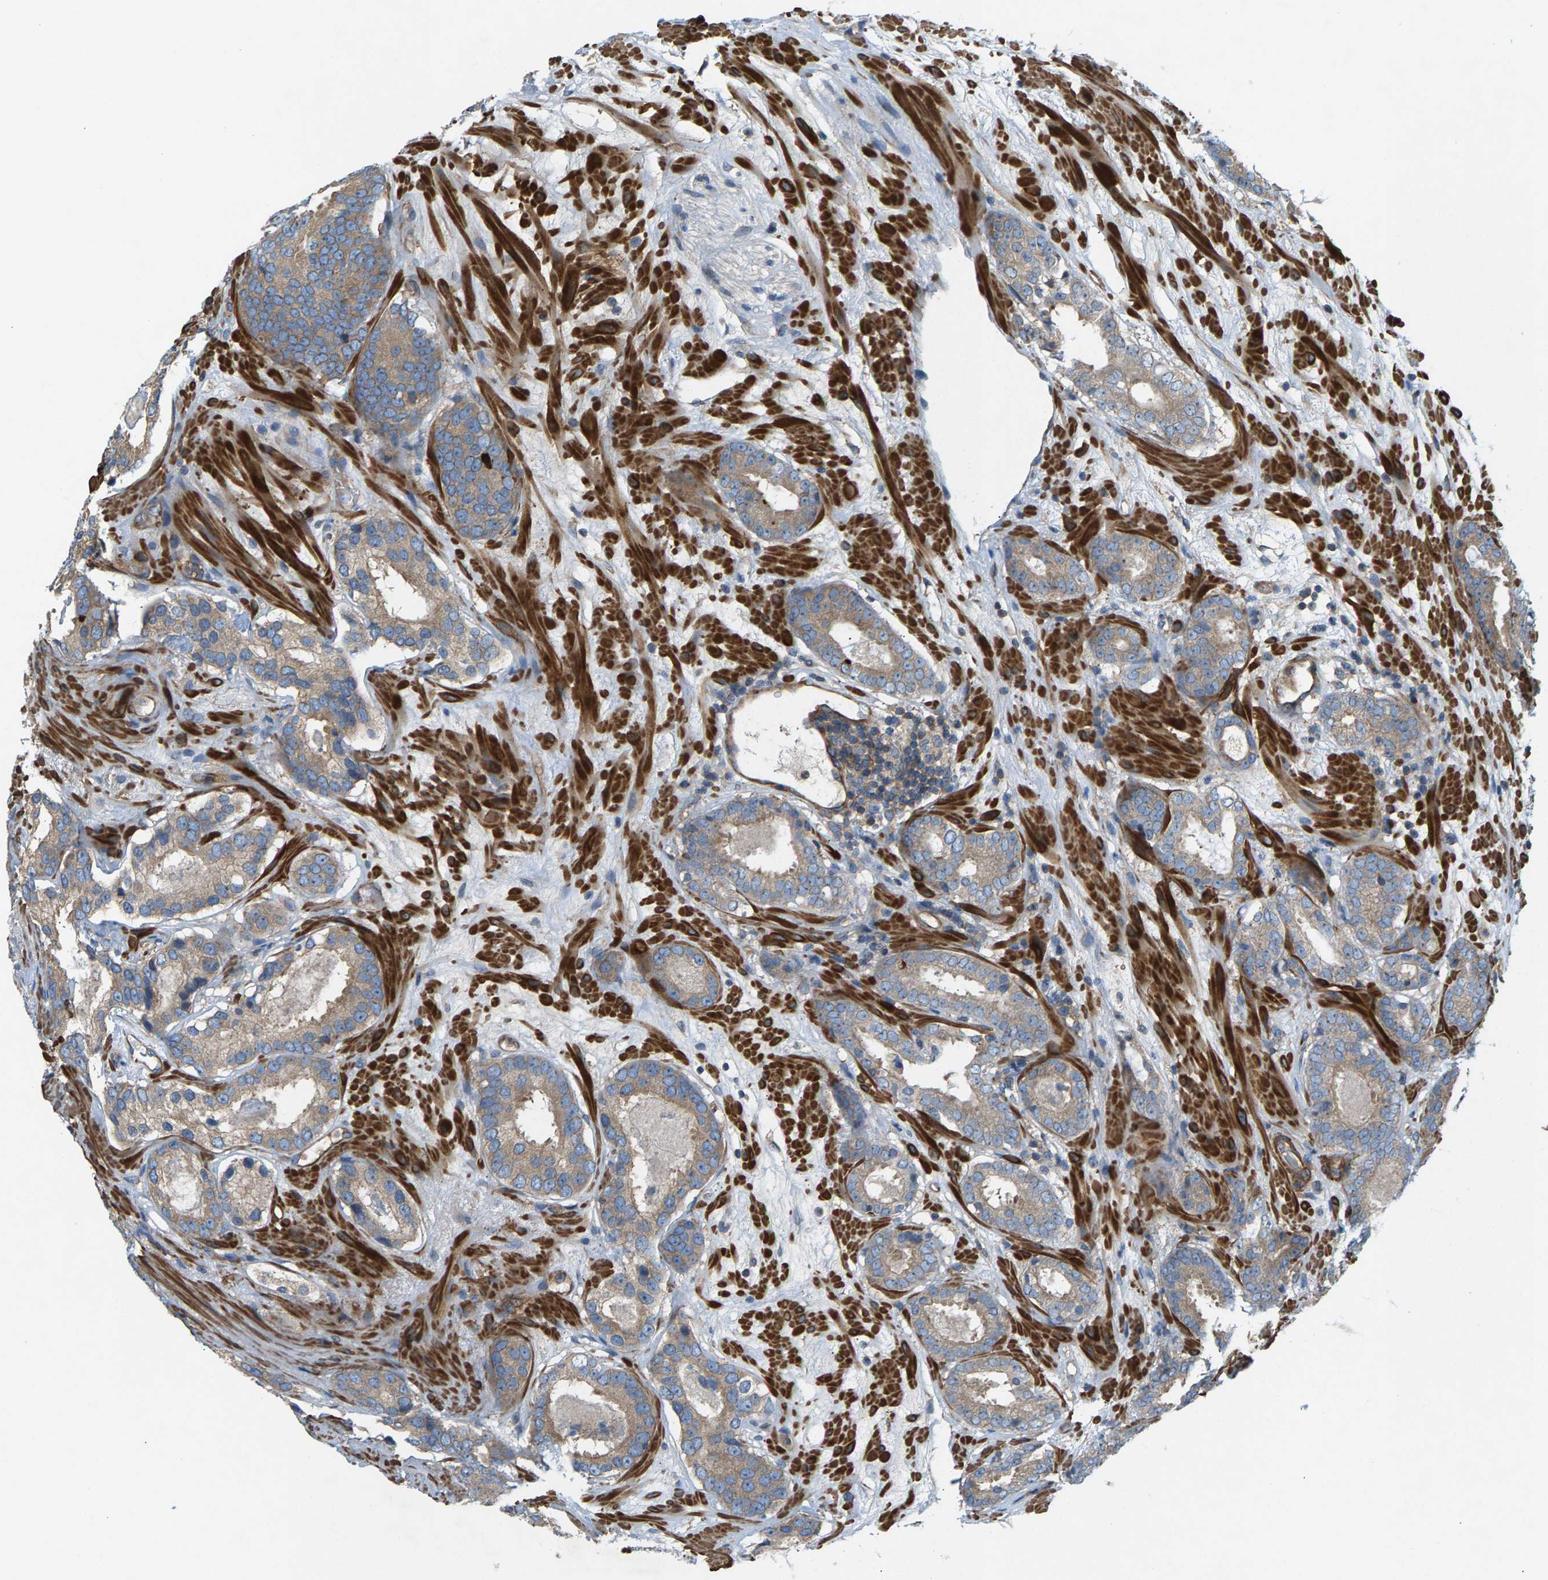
{"staining": {"intensity": "weak", "quantity": ">75%", "location": "cytoplasmic/membranous"}, "tissue": "prostate cancer", "cell_type": "Tumor cells", "image_type": "cancer", "snomed": [{"axis": "morphology", "description": "Adenocarcinoma, Low grade"}, {"axis": "topography", "description": "Prostate"}], "caption": "Immunohistochemical staining of human prostate adenocarcinoma (low-grade) shows weak cytoplasmic/membranous protein staining in approximately >75% of tumor cells. (IHC, brightfield microscopy, high magnification).", "gene": "PDCL", "patient": {"sex": "male", "age": 69}}